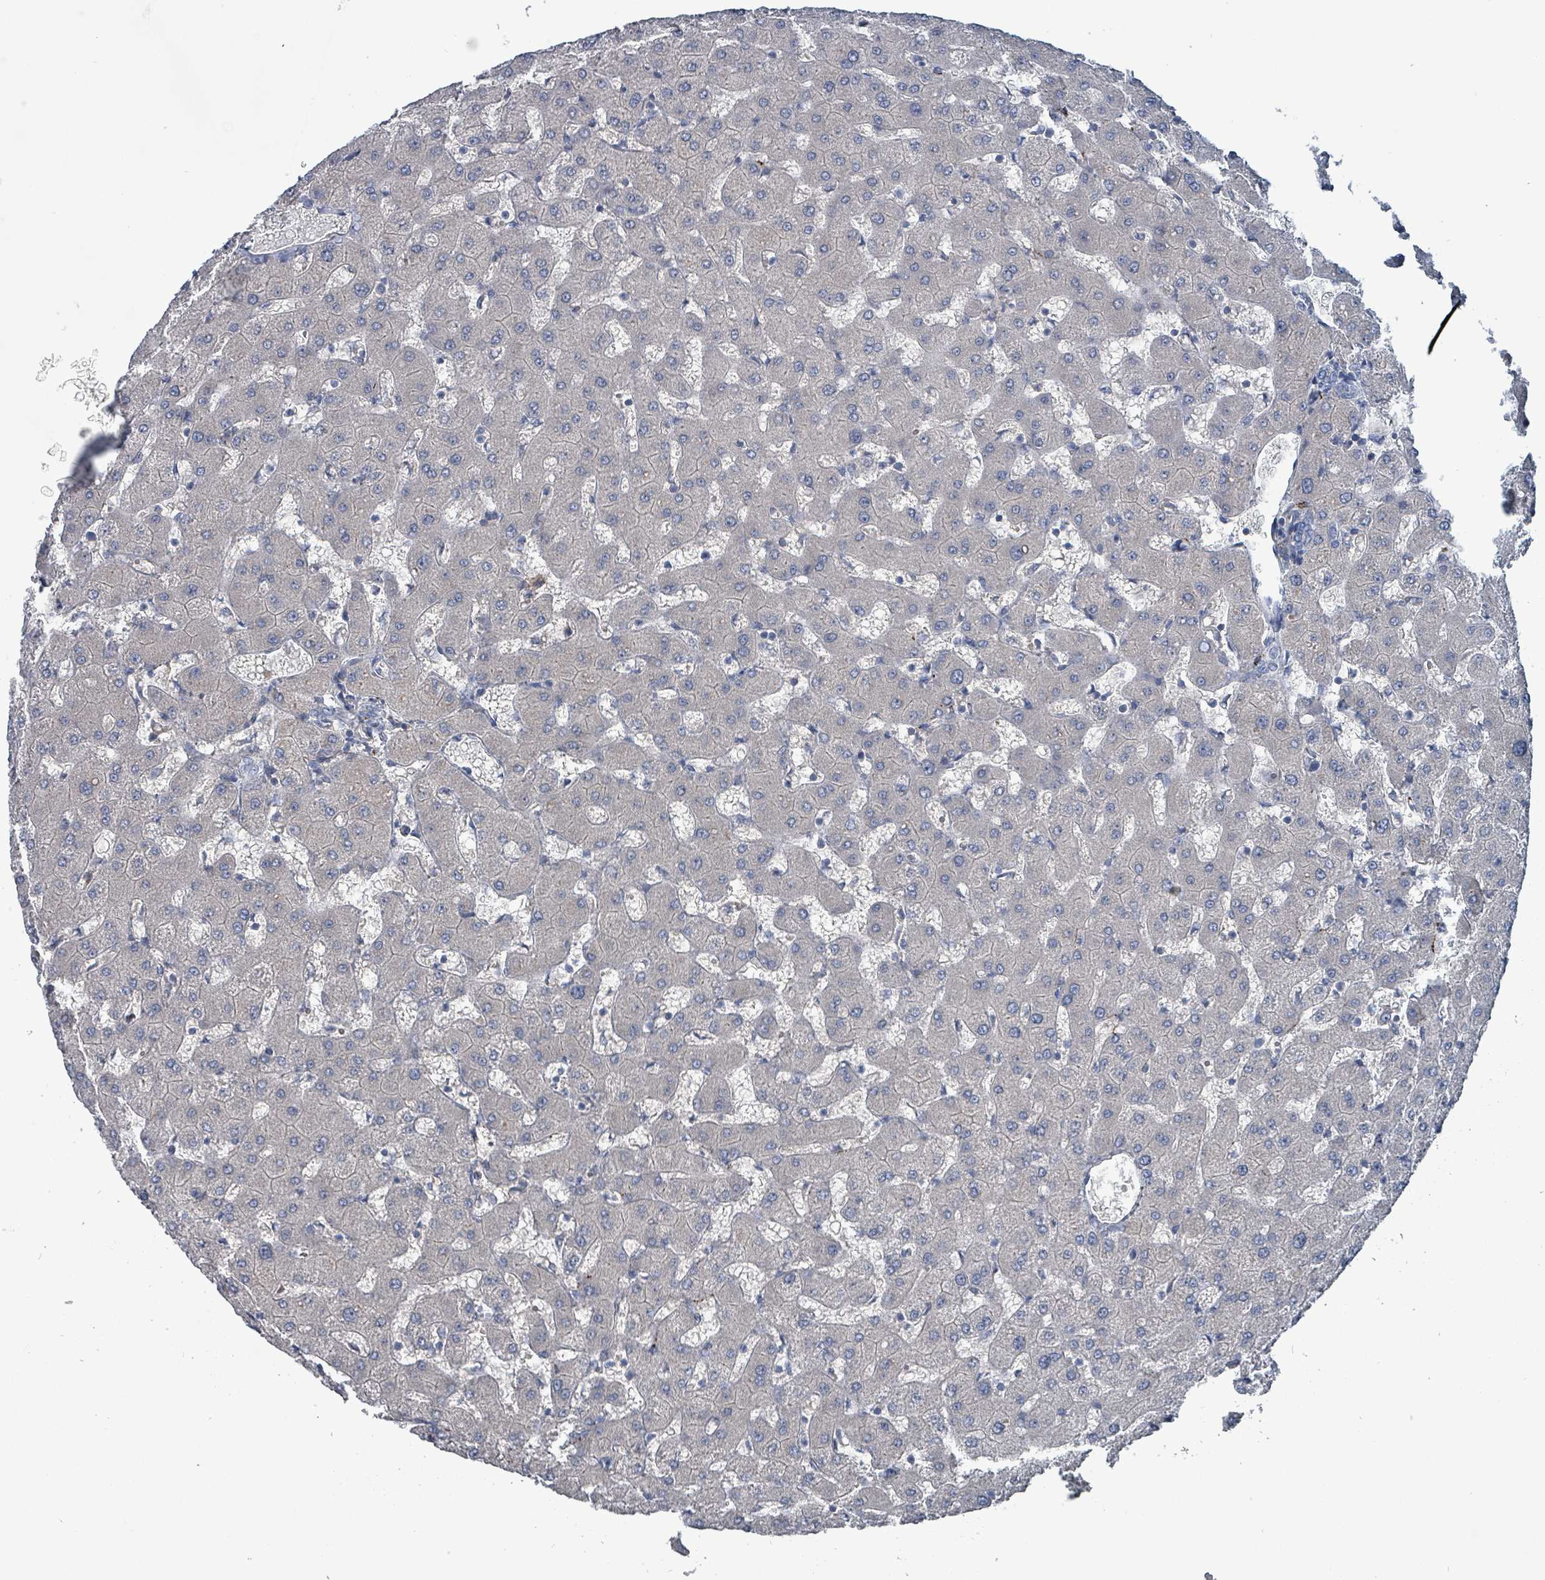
{"staining": {"intensity": "negative", "quantity": "none", "location": "none"}, "tissue": "liver", "cell_type": "Cholangiocytes", "image_type": "normal", "snomed": [{"axis": "morphology", "description": "Normal tissue, NOS"}, {"axis": "topography", "description": "Liver"}], "caption": "Immunohistochemistry histopathology image of unremarkable liver: human liver stained with DAB displays no significant protein expression in cholangiocytes.", "gene": "TAAR5", "patient": {"sex": "female", "age": 63}}